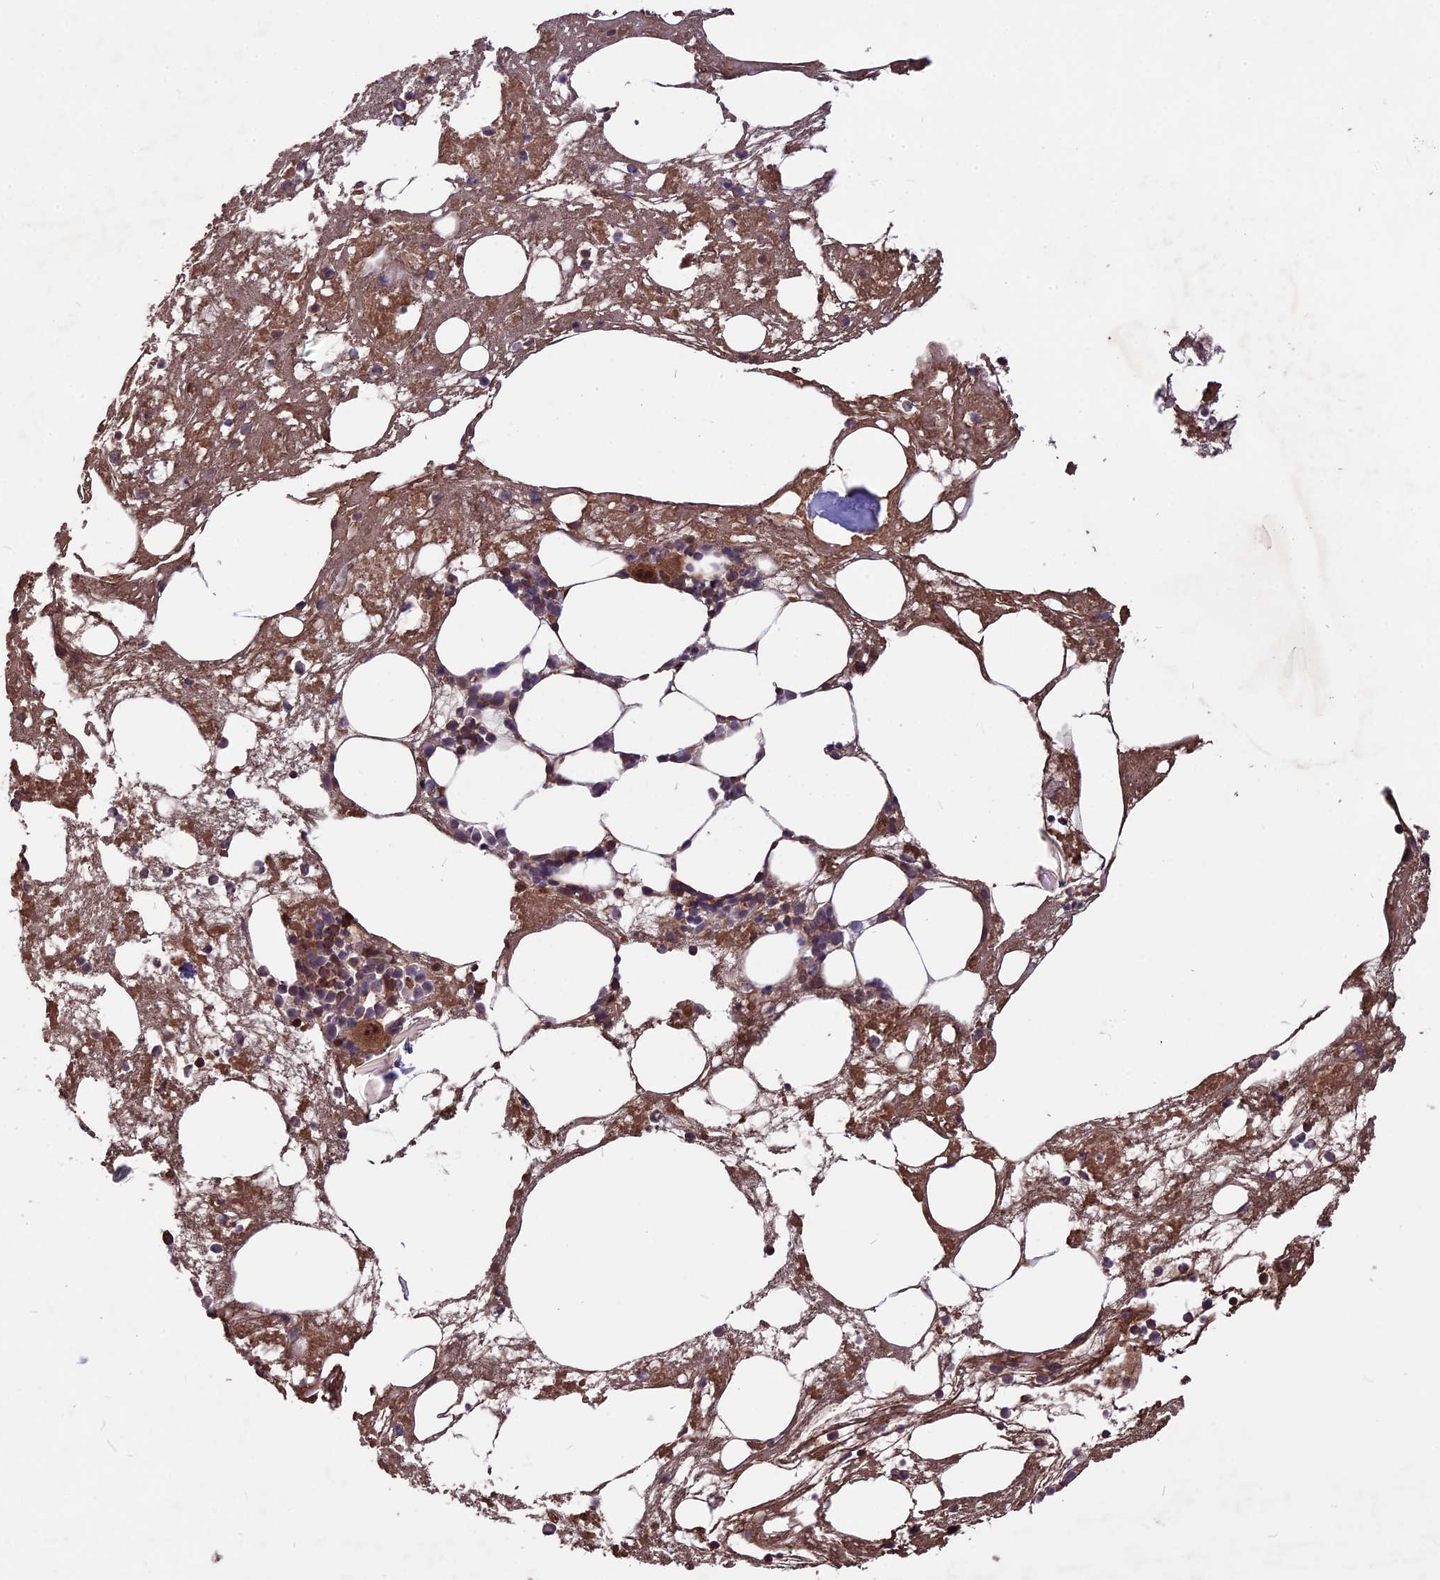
{"staining": {"intensity": "moderate", "quantity": ">75%", "location": "cytoplasmic/membranous"}, "tissue": "bone marrow", "cell_type": "Hematopoietic cells", "image_type": "normal", "snomed": [{"axis": "morphology", "description": "Normal tissue, NOS"}, {"axis": "topography", "description": "Bone marrow"}], "caption": "DAB (3,3'-diaminobenzidine) immunohistochemical staining of normal human bone marrow reveals moderate cytoplasmic/membranous protein expression in about >75% of hematopoietic cells.", "gene": "ZNF598", "patient": {"sex": "male", "age": 80}}